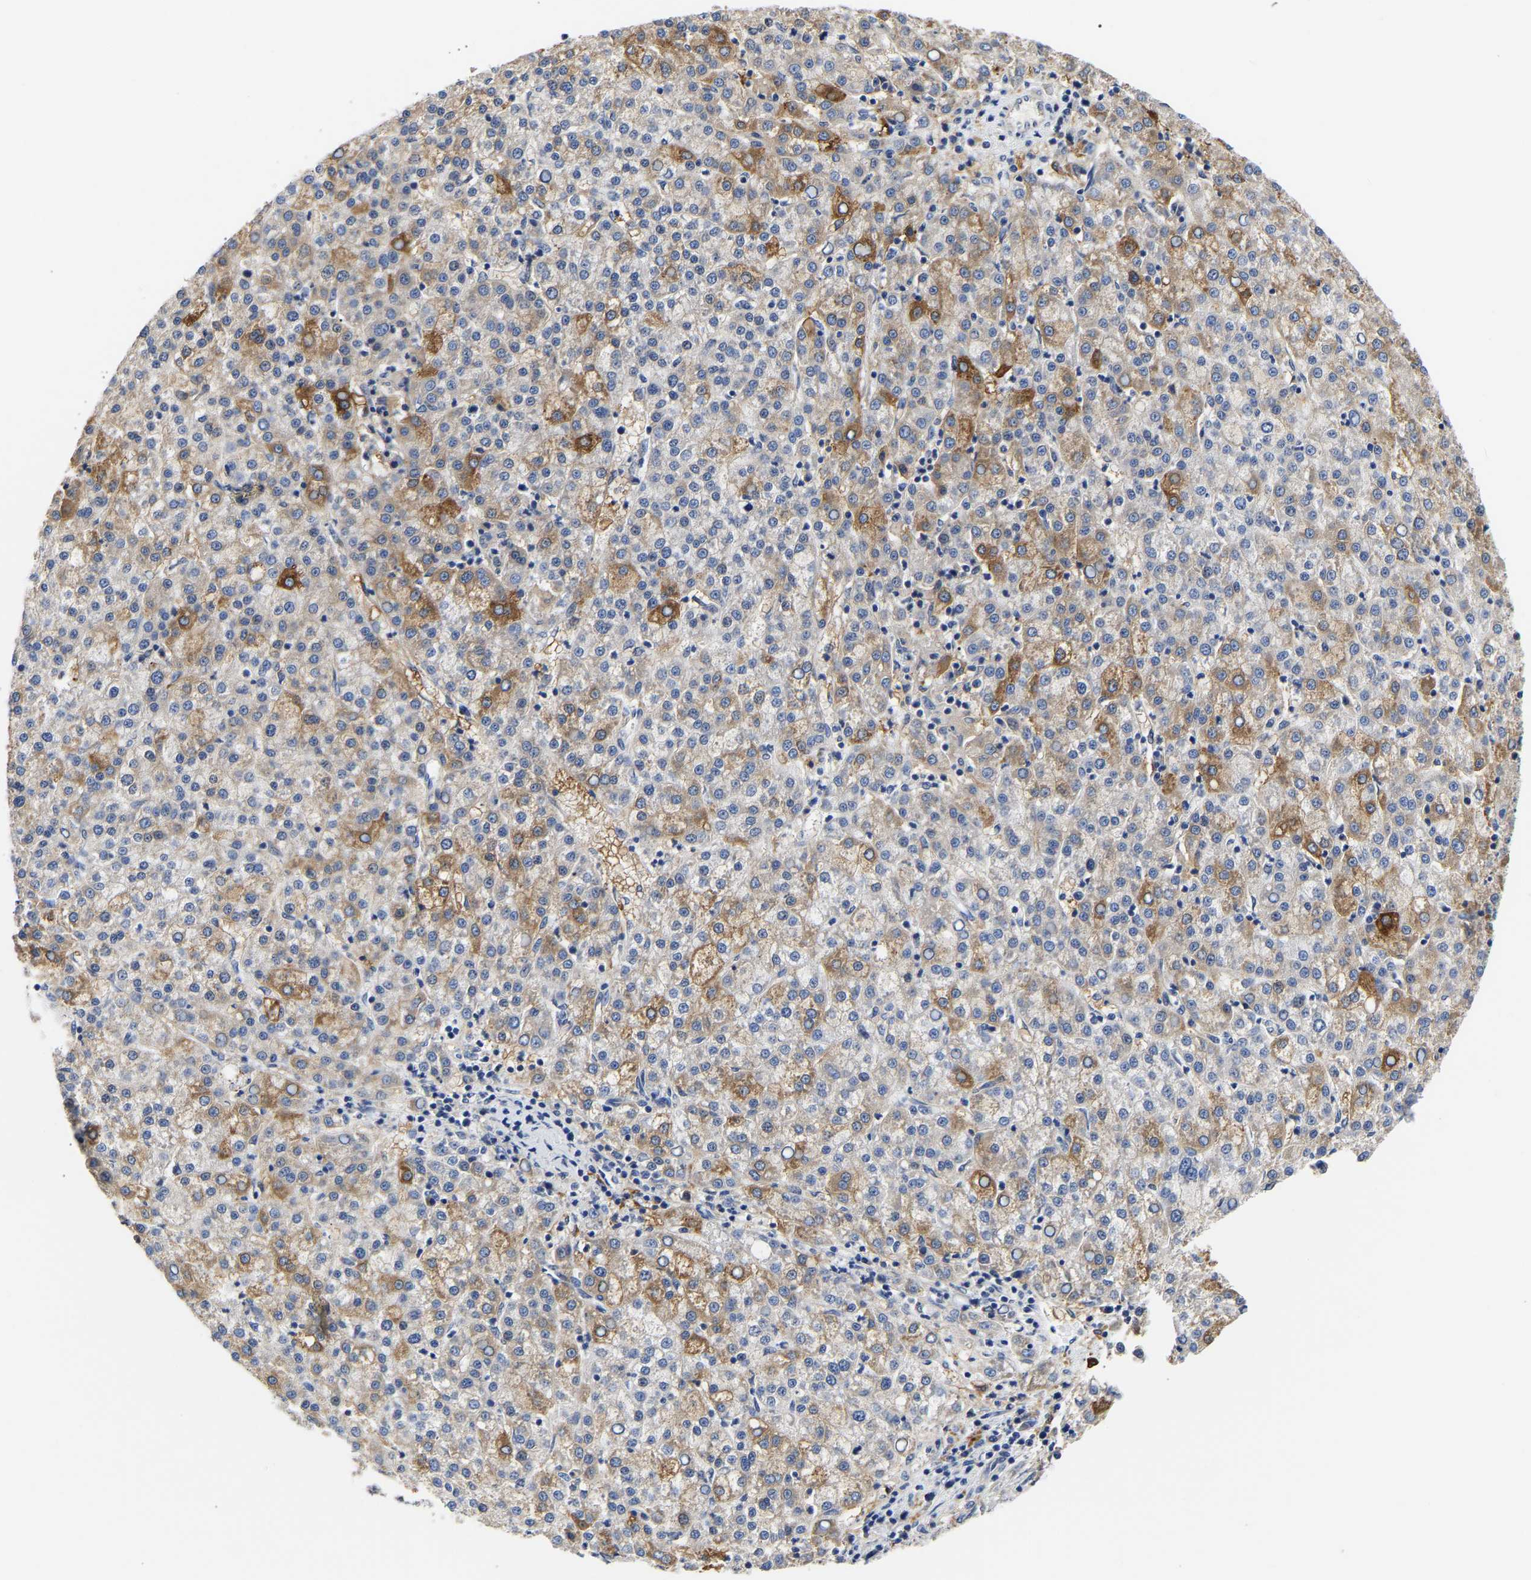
{"staining": {"intensity": "moderate", "quantity": "25%-75%", "location": "cytoplasmic/membranous"}, "tissue": "liver cancer", "cell_type": "Tumor cells", "image_type": "cancer", "snomed": [{"axis": "morphology", "description": "Carcinoma, Hepatocellular, NOS"}, {"axis": "topography", "description": "Liver"}], "caption": "Immunohistochemistry (IHC) micrograph of neoplastic tissue: liver cancer (hepatocellular carcinoma) stained using IHC reveals medium levels of moderate protein expression localized specifically in the cytoplasmic/membranous of tumor cells, appearing as a cytoplasmic/membranous brown color.", "gene": "CCDC6", "patient": {"sex": "female", "age": 58}}